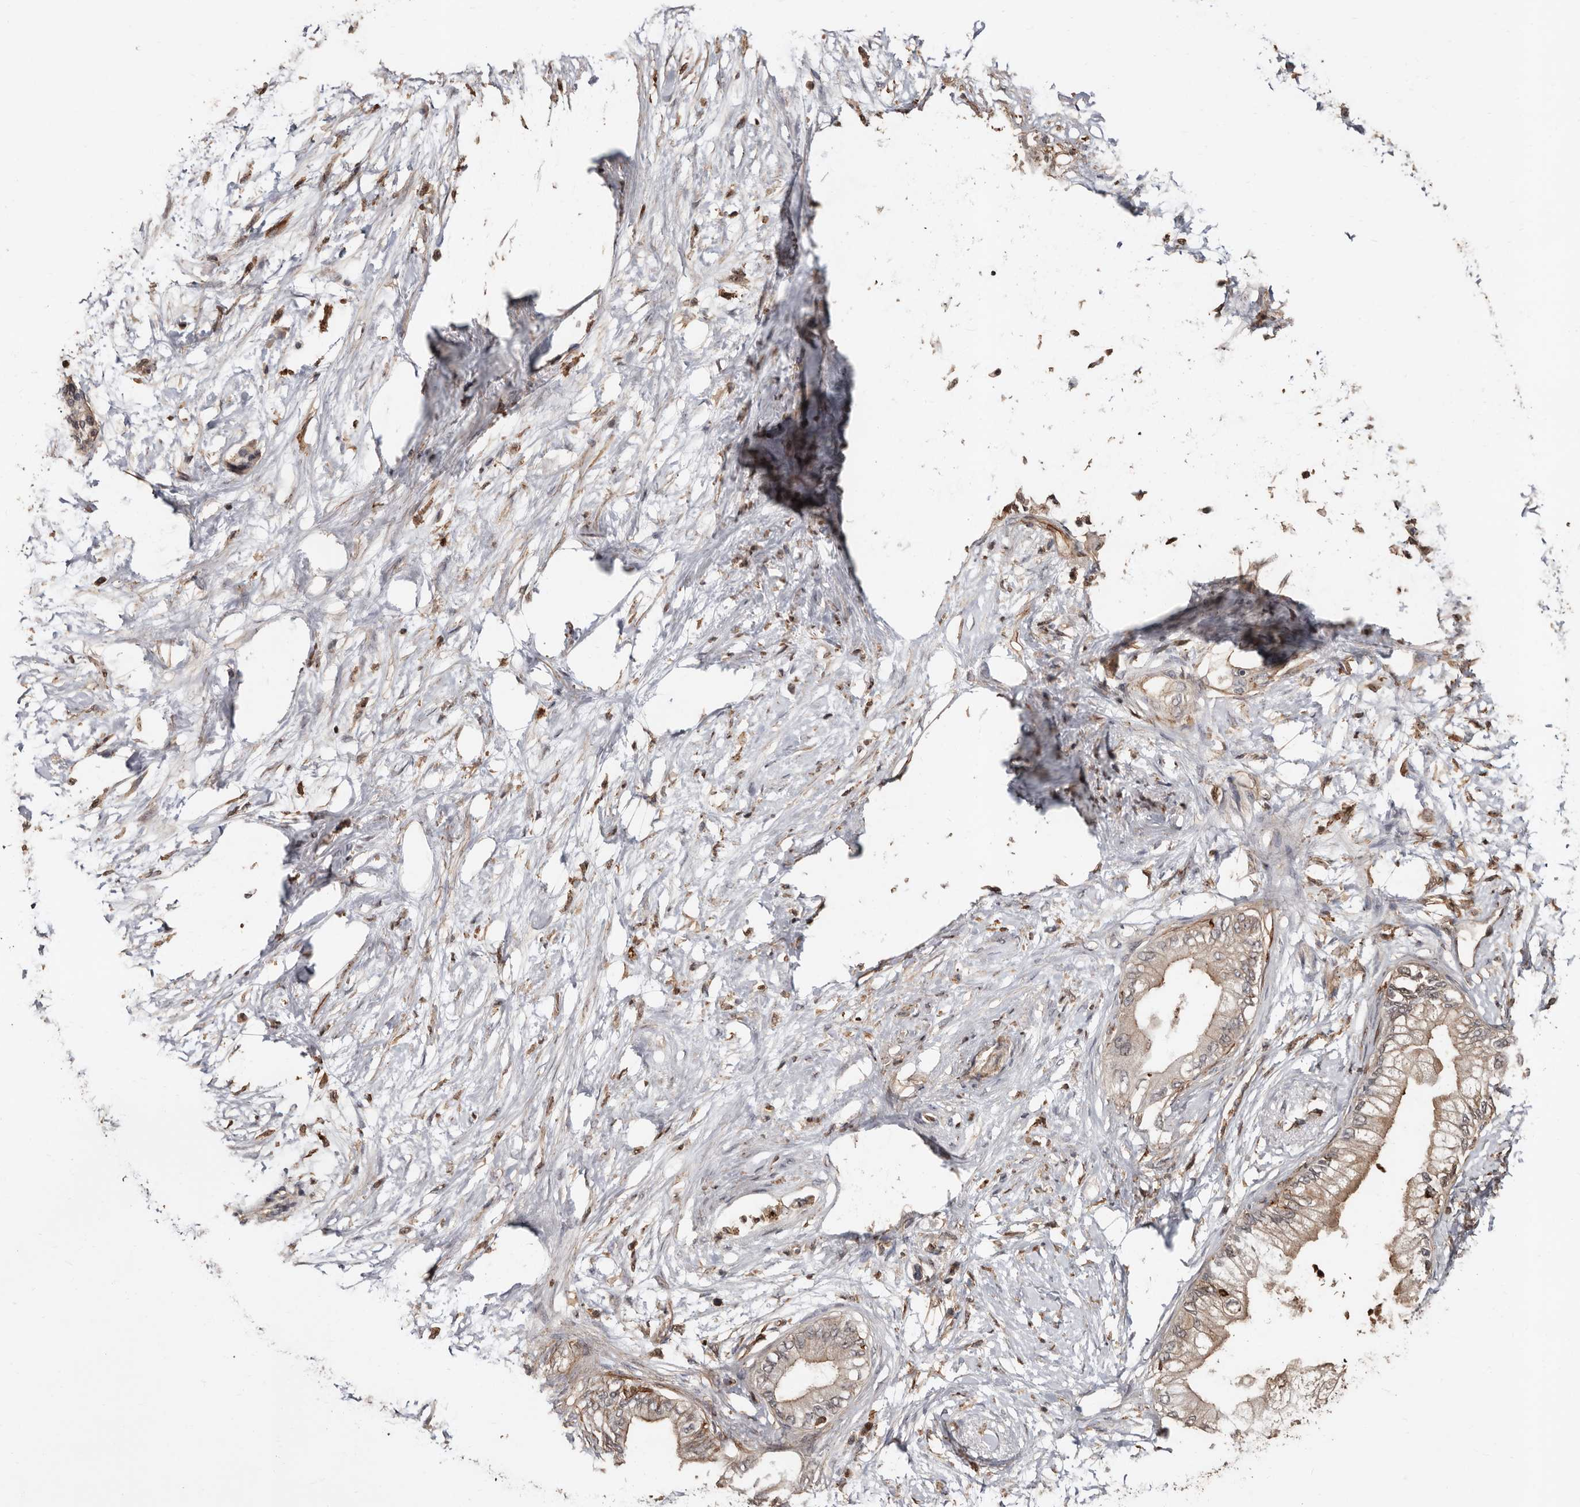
{"staining": {"intensity": "weak", "quantity": ">75%", "location": "cytoplasmic/membranous"}, "tissue": "pancreatic cancer", "cell_type": "Tumor cells", "image_type": "cancer", "snomed": [{"axis": "morphology", "description": "Normal tissue, NOS"}, {"axis": "morphology", "description": "Adenocarcinoma, NOS"}, {"axis": "topography", "description": "Pancreas"}, {"axis": "topography", "description": "Duodenum"}], "caption": "Protein staining reveals weak cytoplasmic/membranous staining in approximately >75% of tumor cells in pancreatic cancer (adenocarcinoma). The protein of interest is stained brown, and the nuclei are stained in blue (DAB (3,3'-diaminobenzidine) IHC with brightfield microscopy, high magnification).", "gene": "GSK3A", "patient": {"sex": "female", "age": 60}}